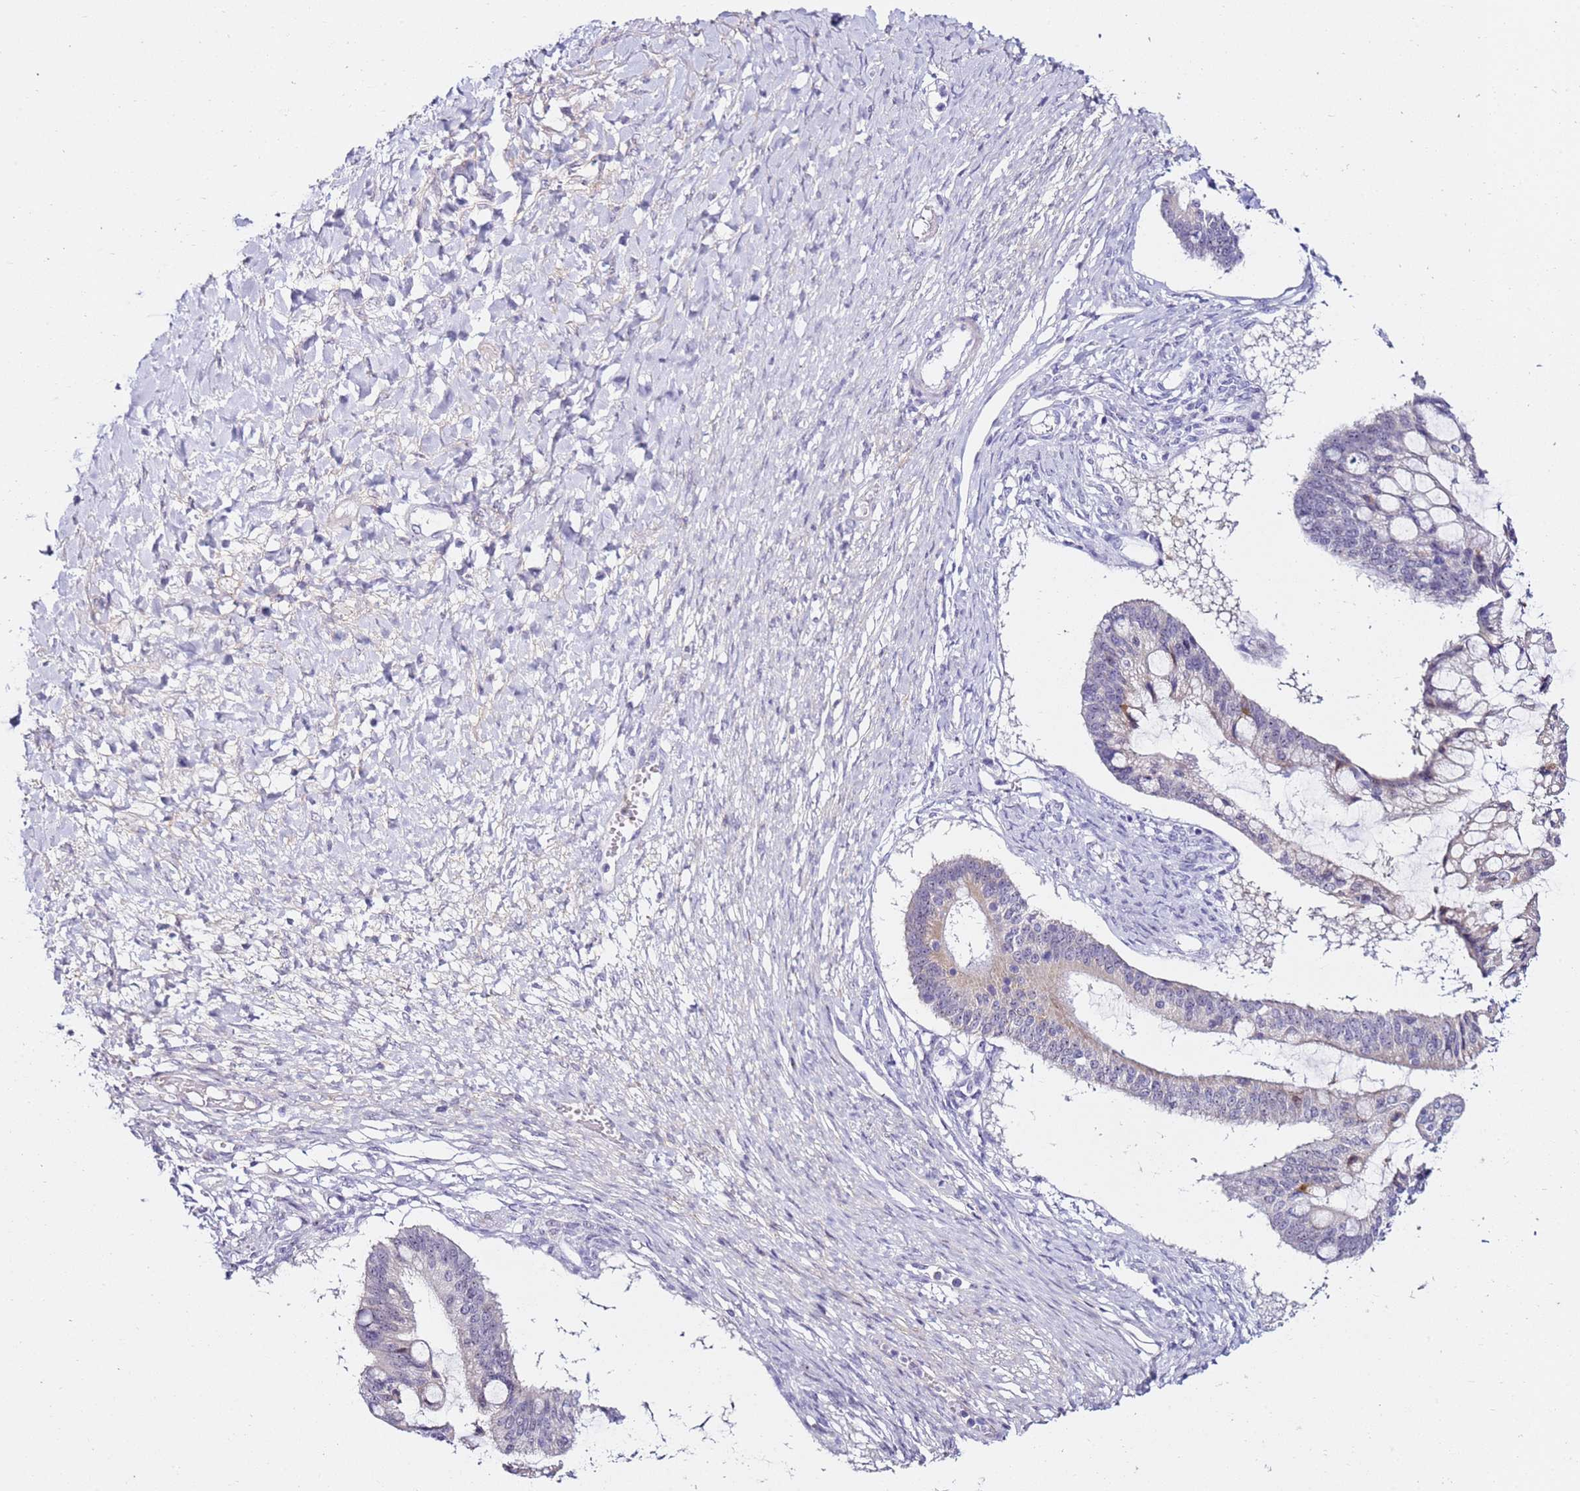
{"staining": {"intensity": "negative", "quantity": "none", "location": "none"}, "tissue": "ovarian cancer", "cell_type": "Tumor cells", "image_type": "cancer", "snomed": [{"axis": "morphology", "description": "Cystadenocarcinoma, mucinous, NOS"}, {"axis": "topography", "description": "Ovary"}], "caption": "A high-resolution histopathology image shows immunohistochemistry staining of mucinous cystadenocarcinoma (ovarian), which demonstrates no significant expression in tumor cells.", "gene": "HGD", "patient": {"sex": "female", "age": 73}}